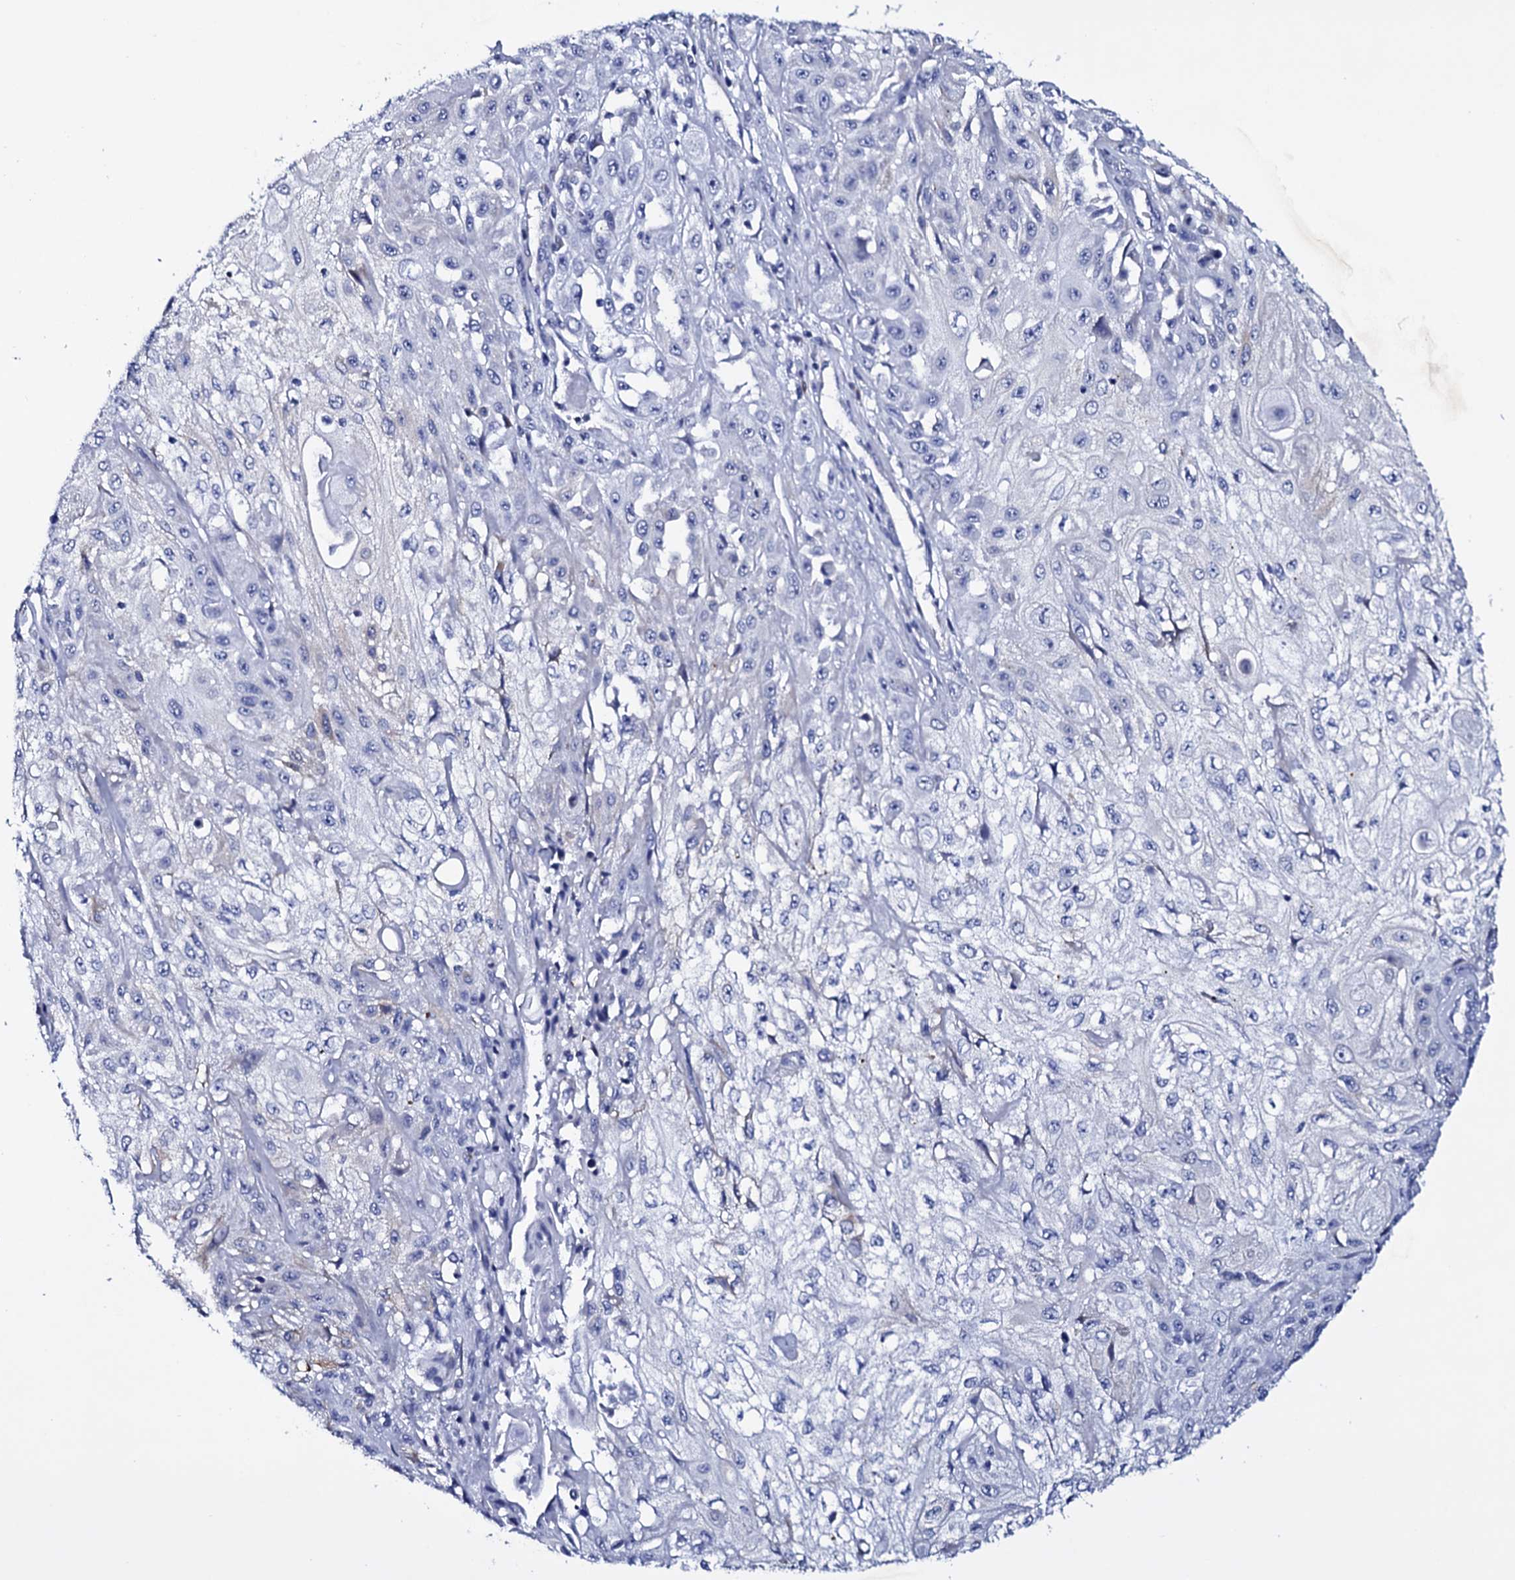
{"staining": {"intensity": "negative", "quantity": "none", "location": "none"}, "tissue": "skin cancer", "cell_type": "Tumor cells", "image_type": "cancer", "snomed": [{"axis": "morphology", "description": "Squamous cell carcinoma, NOS"}, {"axis": "morphology", "description": "Squamous cell carcinoma, metastatic, NOS"}, {"axis": "topography", "description": "Skin"}, {"axis": "topography", "description": "Lymph node"}], "caption": "IHC image of human skin cancer stained for a protein (brown), which exhibits no staining in tumor cells.", "gene": "ITPRID2", "patient": {"sex": "male", "age": 75}}